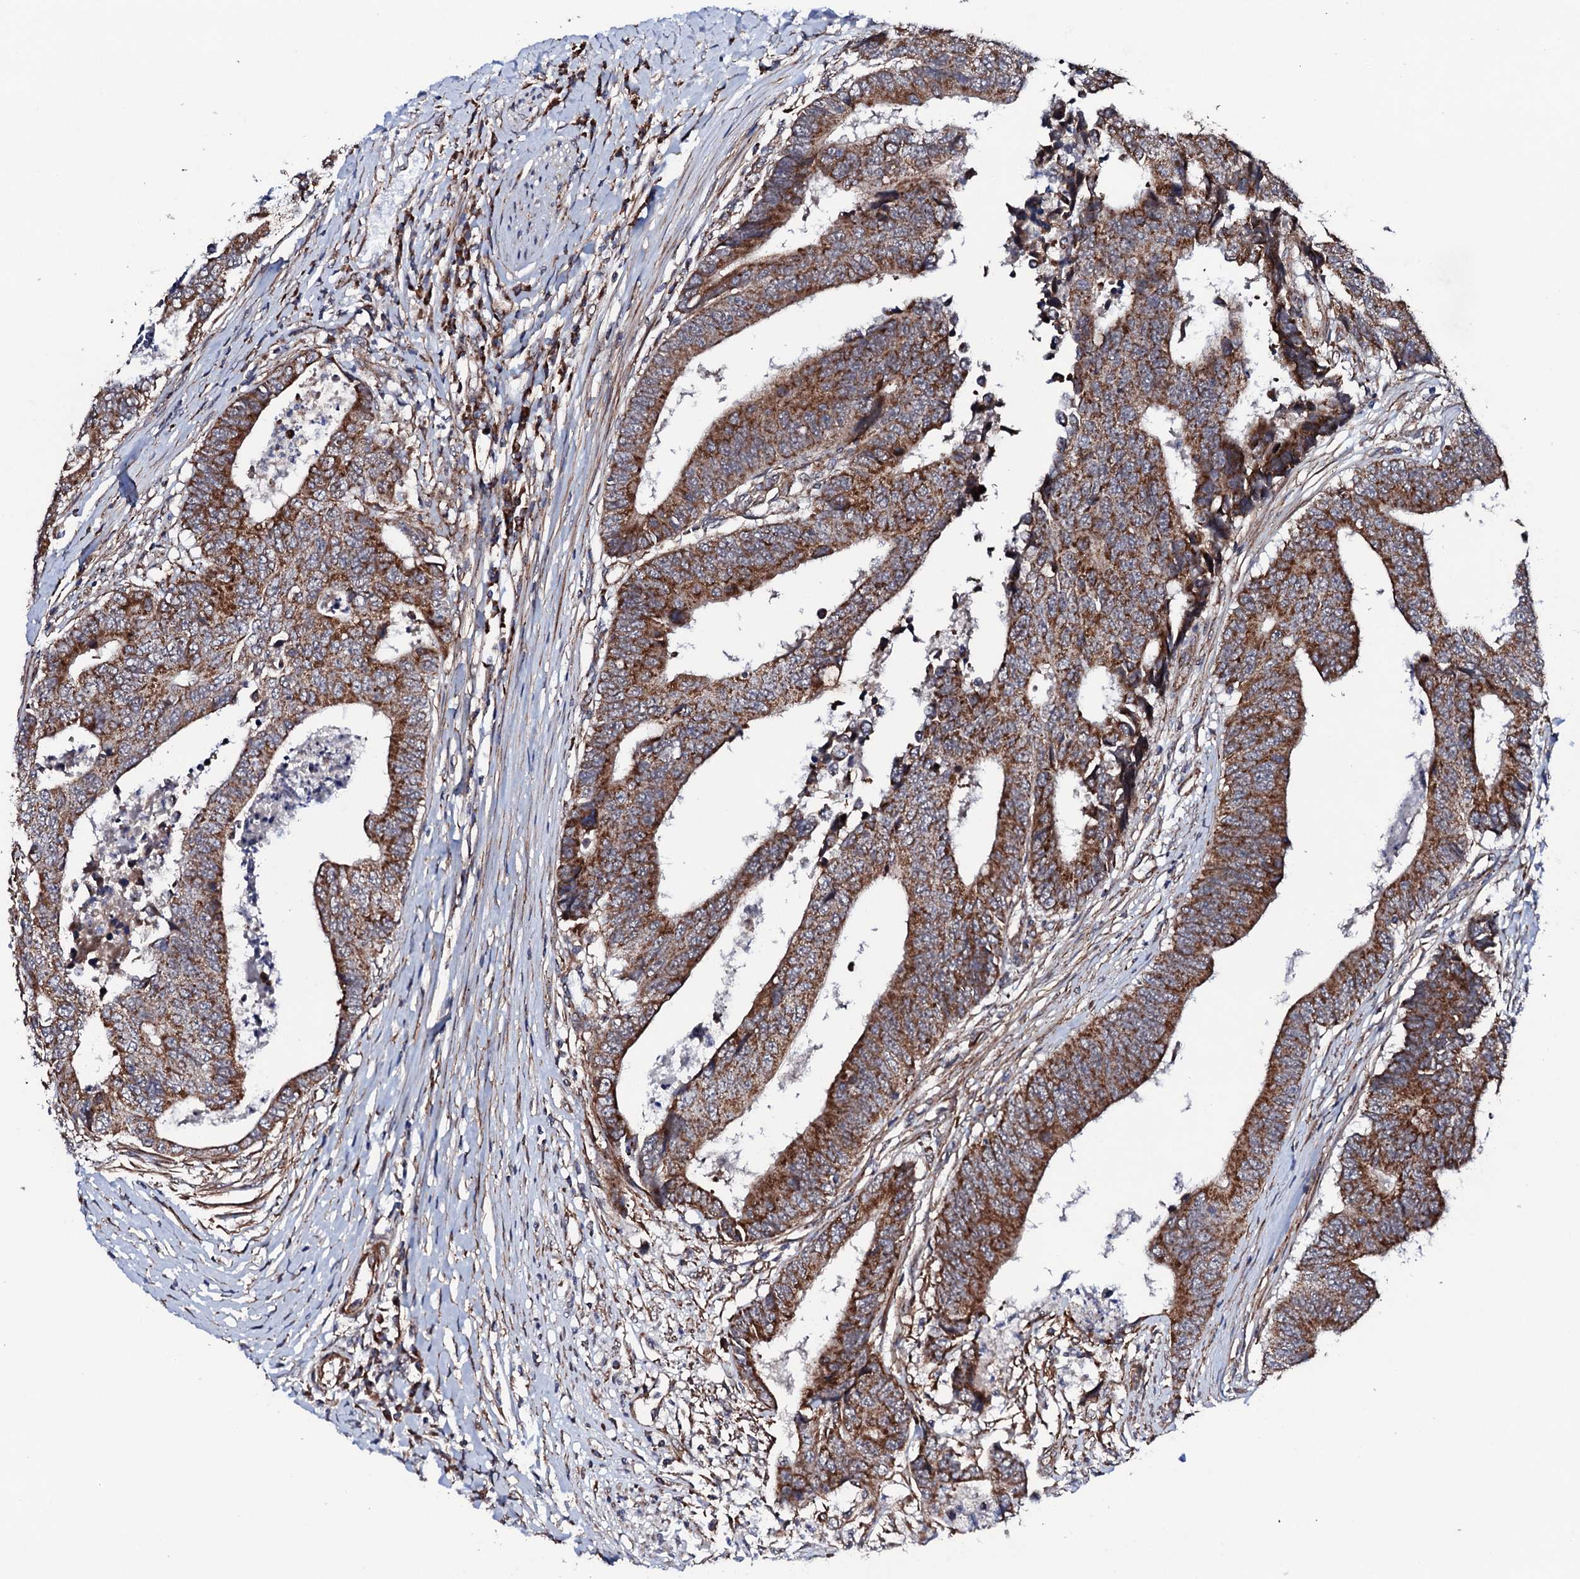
{"staining": {"intensity": "strong", "quantity": ">75%", "location": "cytoplasmic/membranous"}, "tissue": "colorectal cancer", "cell_type": "Tumor cells", "image_type": "cancer", "snomed": [{"axis": "morphology", "description": "Adenocarcinoma, NOS"}, {"axis": "topography", "description": "Rectum"}], "caption": "Immunohistochemistry staining of colorectal cancer (adenocarcinoma), which demonstrates high levels of strong cytoplasmic/membranous expression in approximately >75% of tumor cells indicating strong cytoplasmic/membranous protein positivity. The staining was performed using DAB (3,3'-diaminobenzidine) (brown) for protein detection and nuclei were counterstained in hematoxylin (blue).", "gene": "MTIF3", "patient": {"sex": "male", "age": 84}}